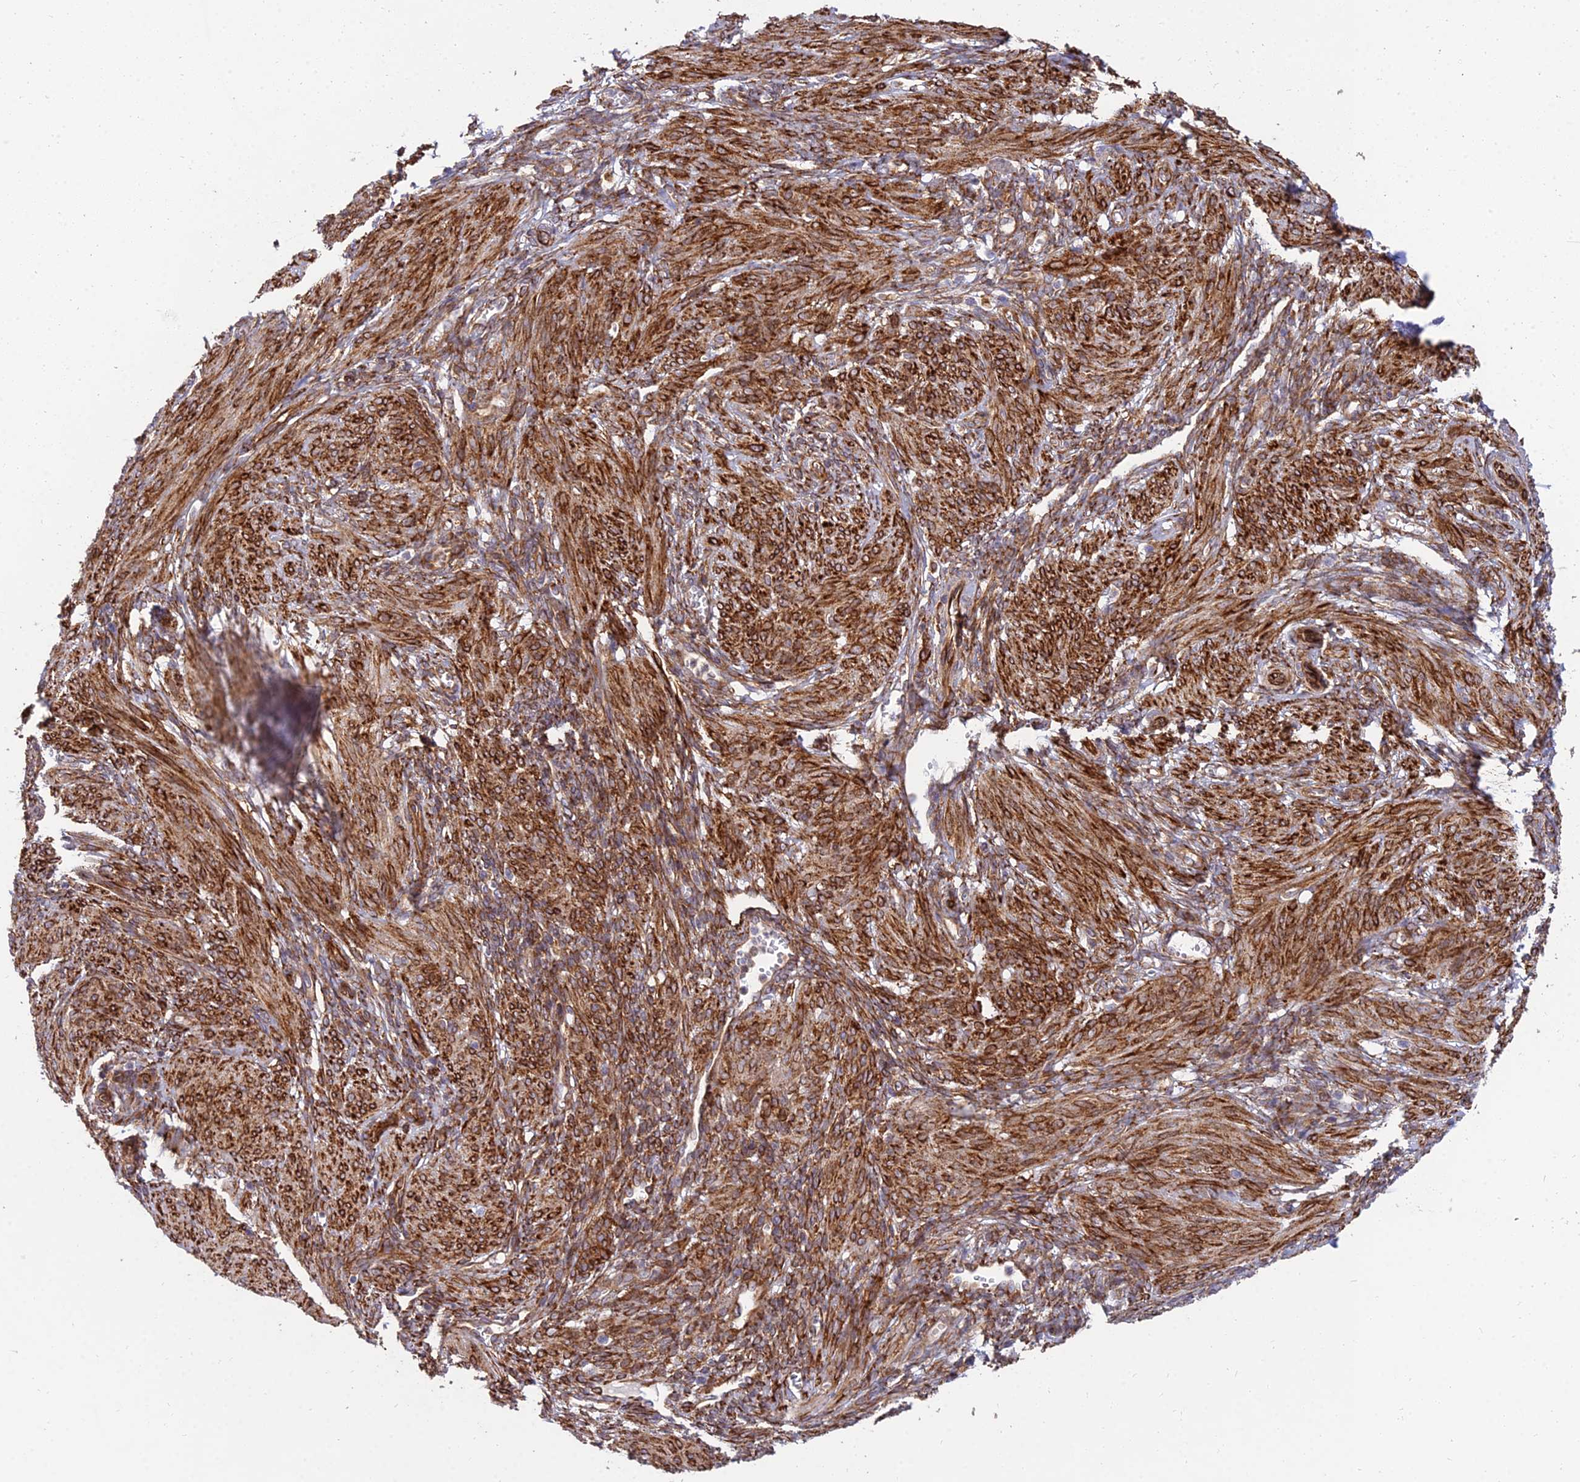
{"staining": {"intensity": "strong", "quantity": ">75%", "location": "cytoplasmic/membranous"}, "tissue": "smooth muscle", "cell_type": "Smooth muscle cells", "image_type": "normal", "snomed": [{"axis": "morphology", "description": "Normal tissue, NOS"}, {"axis": "topography", "description": "Smooth muscle"}], "caption": "Smooth muscle stained for a protein displays strong cytoplasmic/membranous positivity in smooth muscle cells. (DAB = brown stain, brightfield microscopy at high magnification).", "gene": "NDUFAF7", "patient": {"sex": "female", "age": 39}}